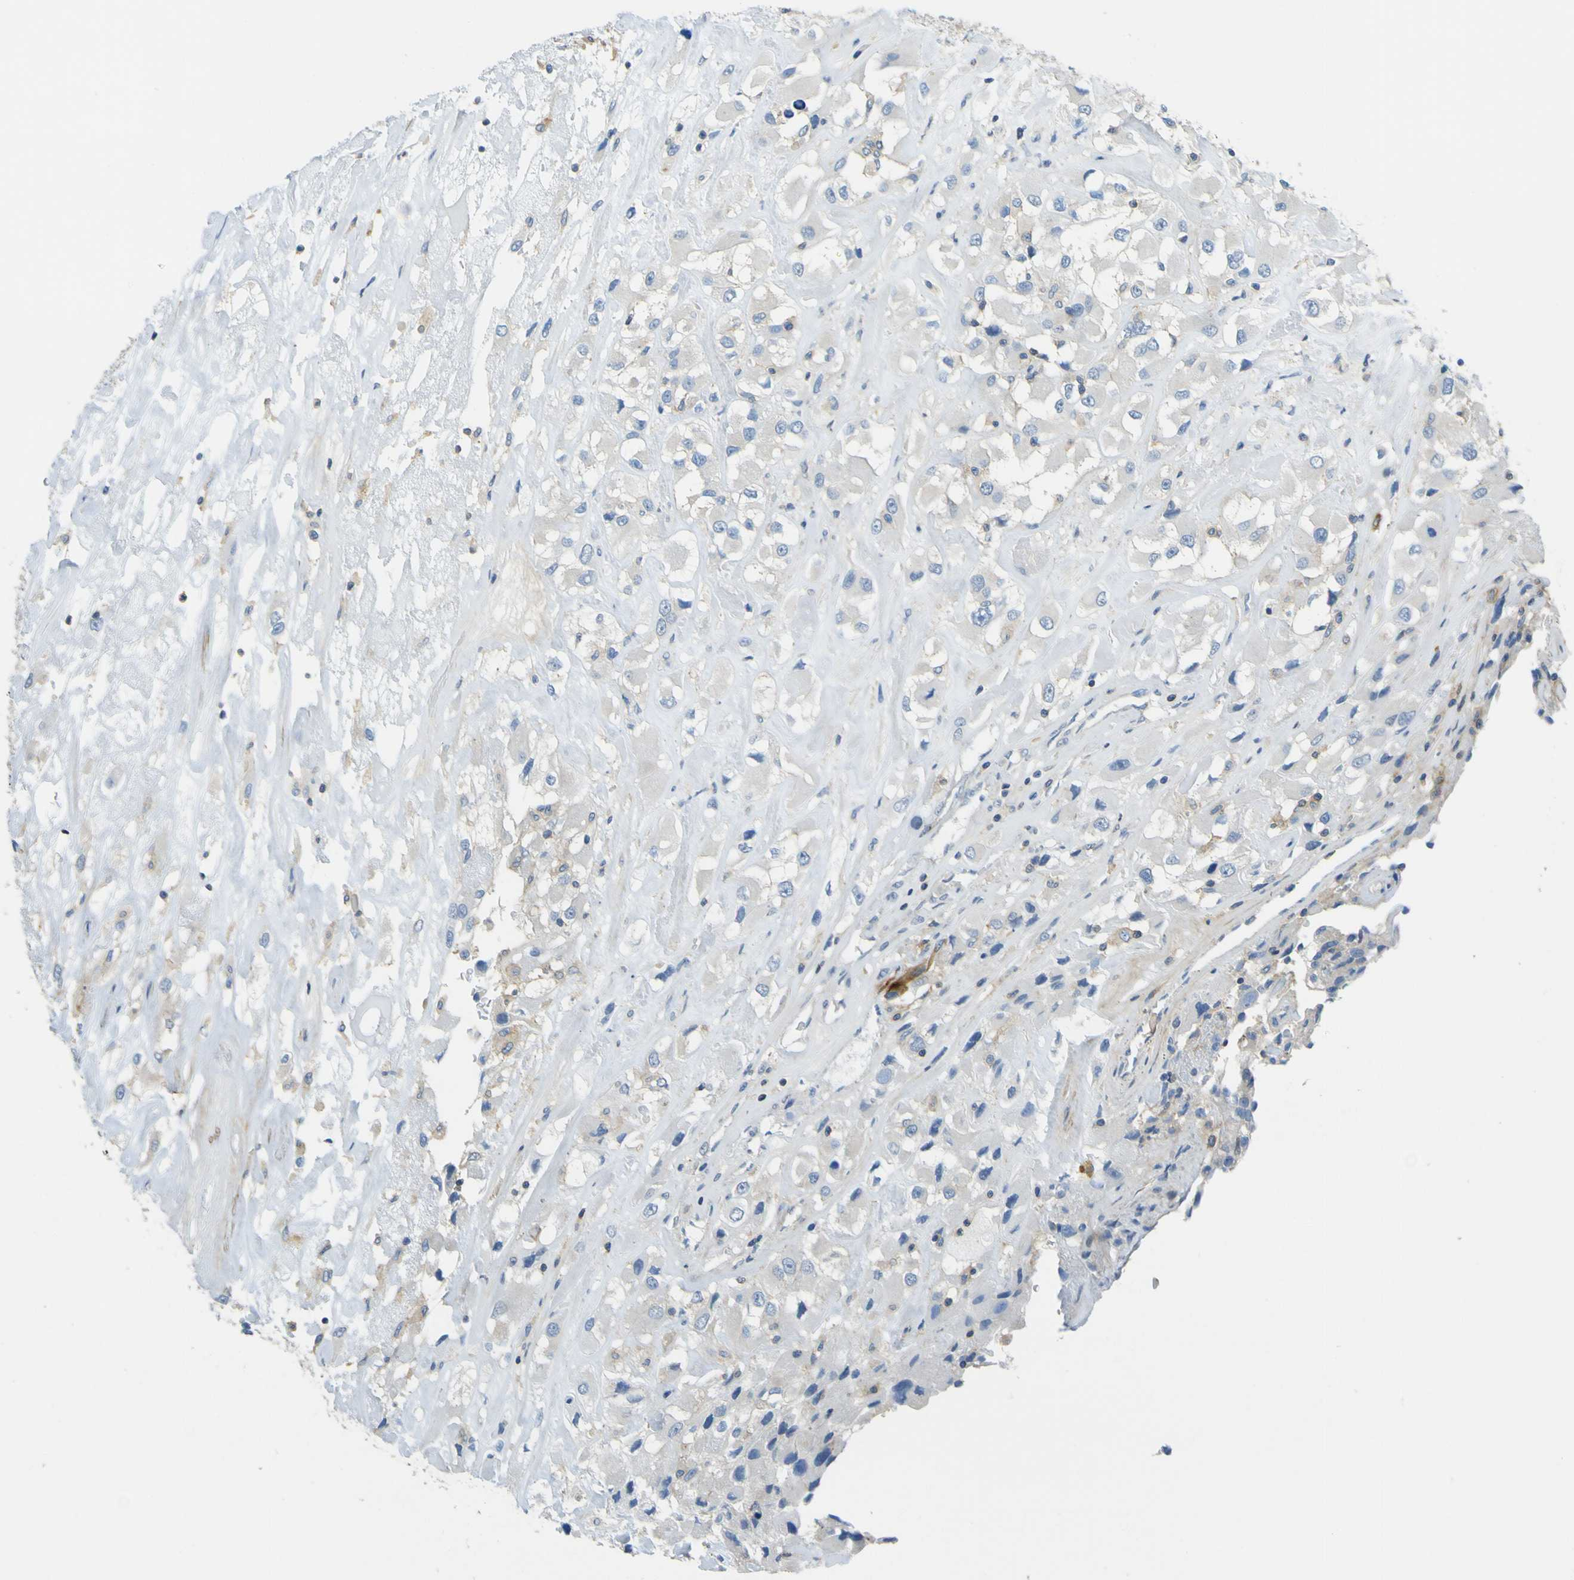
{"staining": {"intensity": "weak", "quantity": "25%-75%", "location": "cytoplasmic/membranous"}, "tissue": "renal cancer", "cell_type": "Tumor cells", "image_type": "cancer", "snomed": [{"axis": "morphology", "description": "Adenocarcinoma, NOS"}, {"axis": "topography", "description": "Kidney"}], "caption": "Immunohistochemistry micrograph of neoplastic tissue: human renal adenocarcinoma stained using immunohistochemistry exhibits low levels of weak protein expression localized specifically in the cytoplasmic/membranous of tumor cells, appearing as a cytoplasmic/membranous brown color.", "gene": "OGN", "patient": {"sex": "female", "age": 52}}